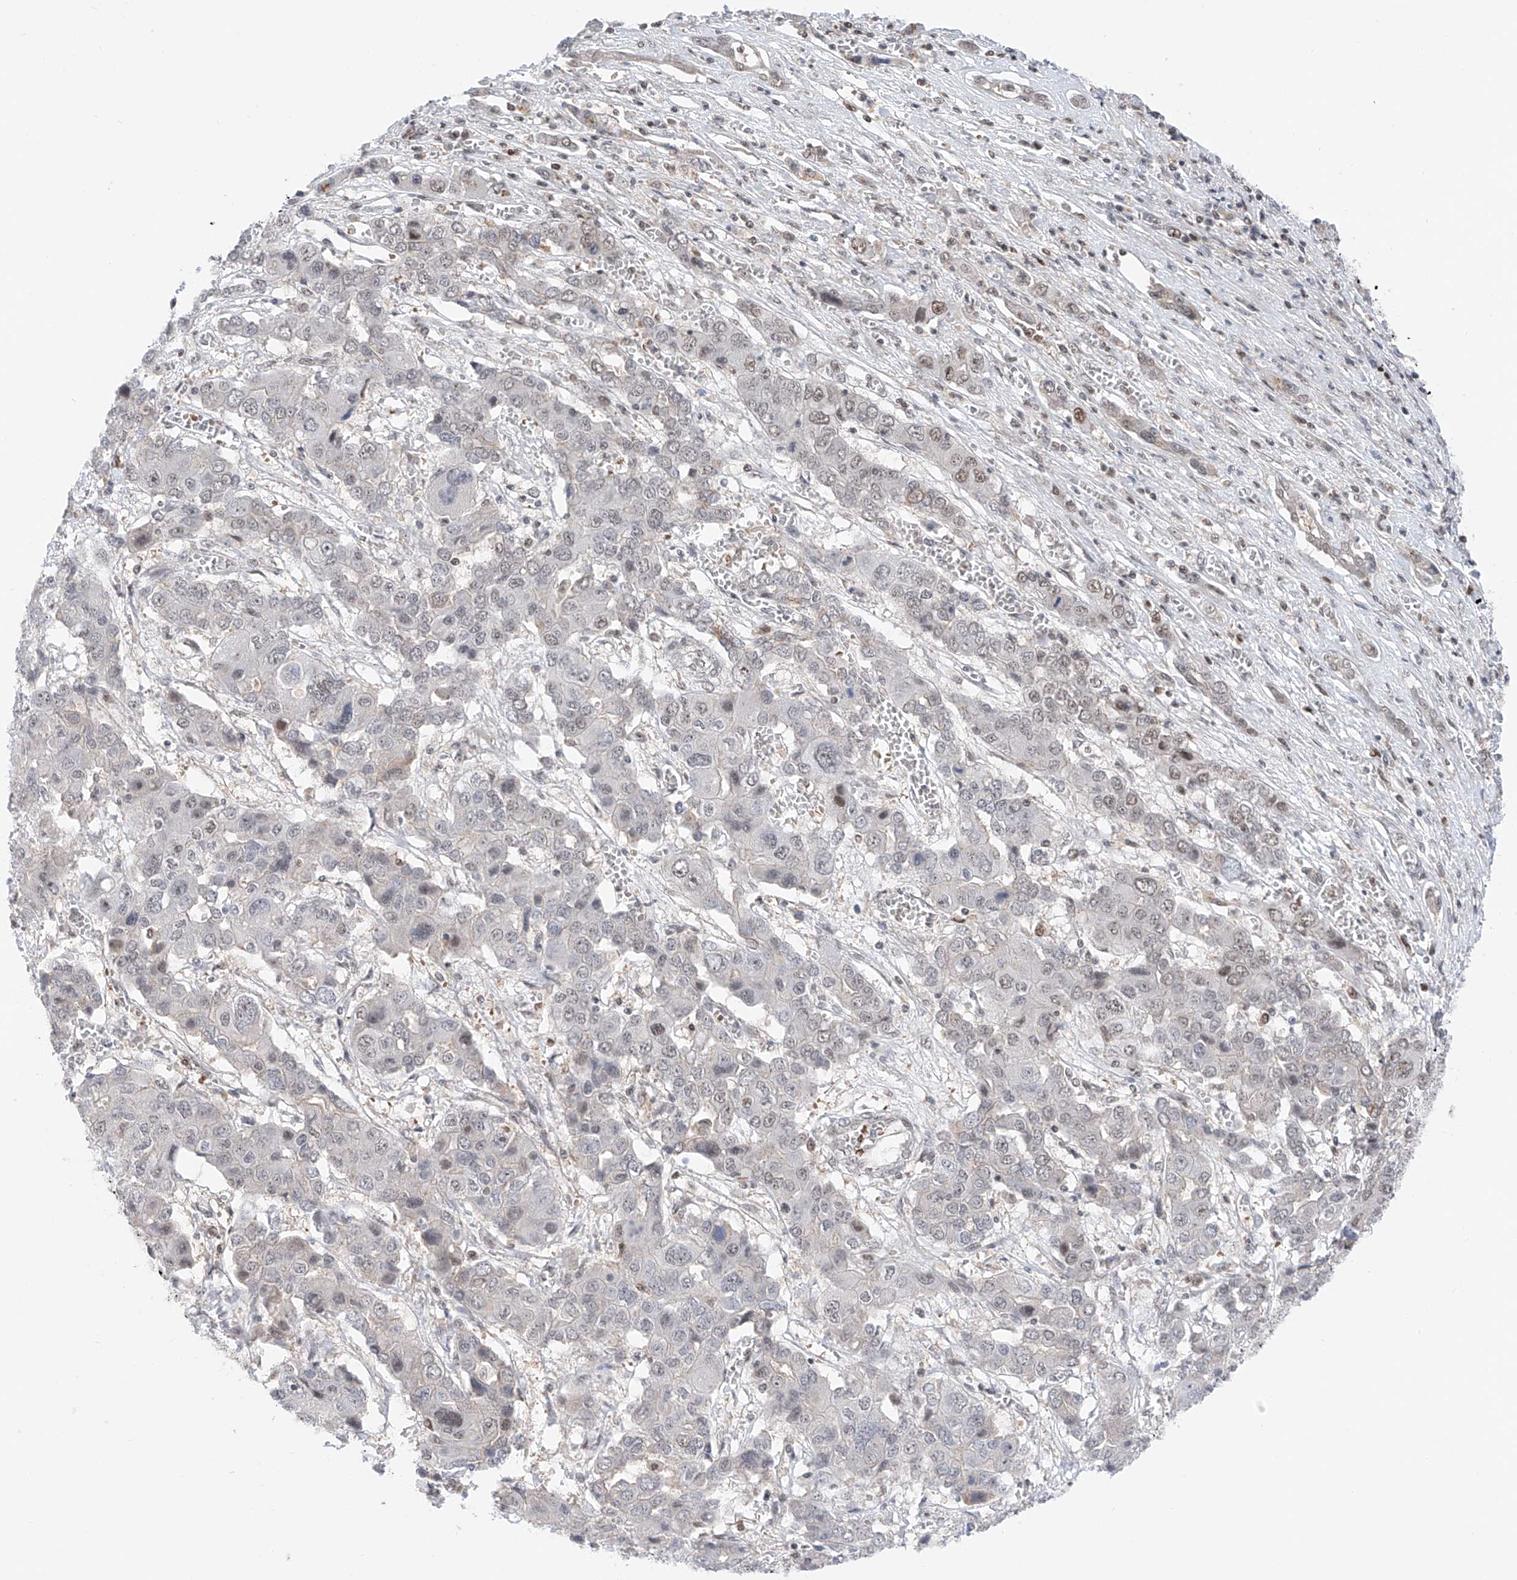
{"staining": {"intensity": "weak", "quantity": "<25%", "location": "nuclear"}, "tissue": "liver cancer", "cell_type": "Tumor cells", "image_type": "cancer", "snomed": [{"axis": "morphology", "description": "Cholangiocarcinoma"}, {"axis": "topography", "description": "Liver"}], "caption": "Immunohistochemistry (IHC) micrograph of neoplastic tissue: liver cancer stained with DAB (3,3'-diaminobenzidine) displays no significant protein staining in tumor cells.", "gene": "SNRNP200", "patient": {"sex": "male", "age": 67}}